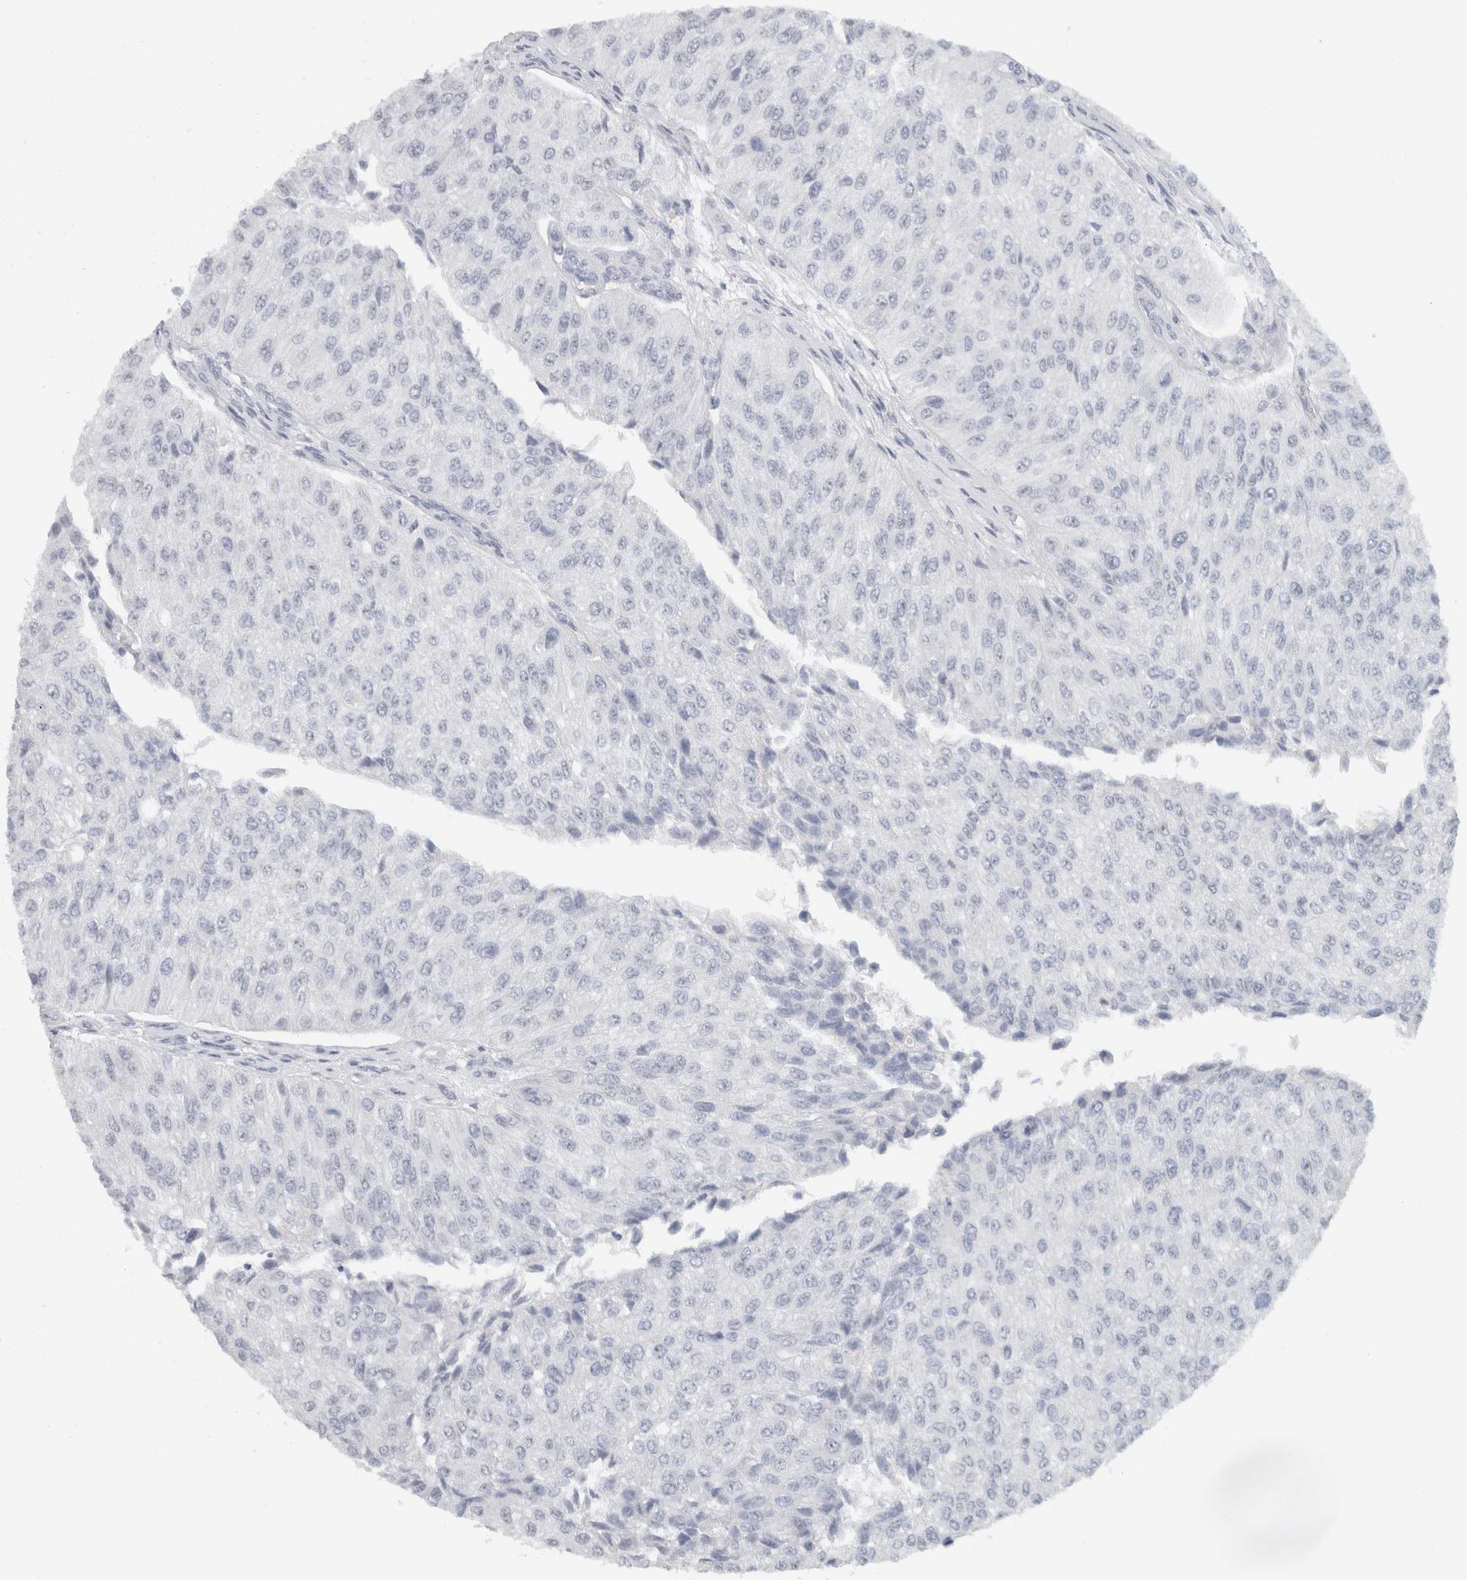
{"staining": {"intensity": "negative", "quantity": "none", "location": "none"}, "tissue": "urothelial cancer", "cell_type": "Tumor cells", "image_type": "cancer", "snomed": [{"axis": "morphology", "description": "Urothelial carcinoma, High grade"}, {"axis": "topography", "description": "Kidney"}, {"axis": "topography", "description": "Urinary bladder"}], "caption": "A high-resolution micrograph shows immunohistochemistry (IHC) staining of urothelial carcinoma (high-grade), which displays no significant positivity in tumor cells.", "gene": "FMR1NB", "patient": {"sex": "male", "age": 77}}